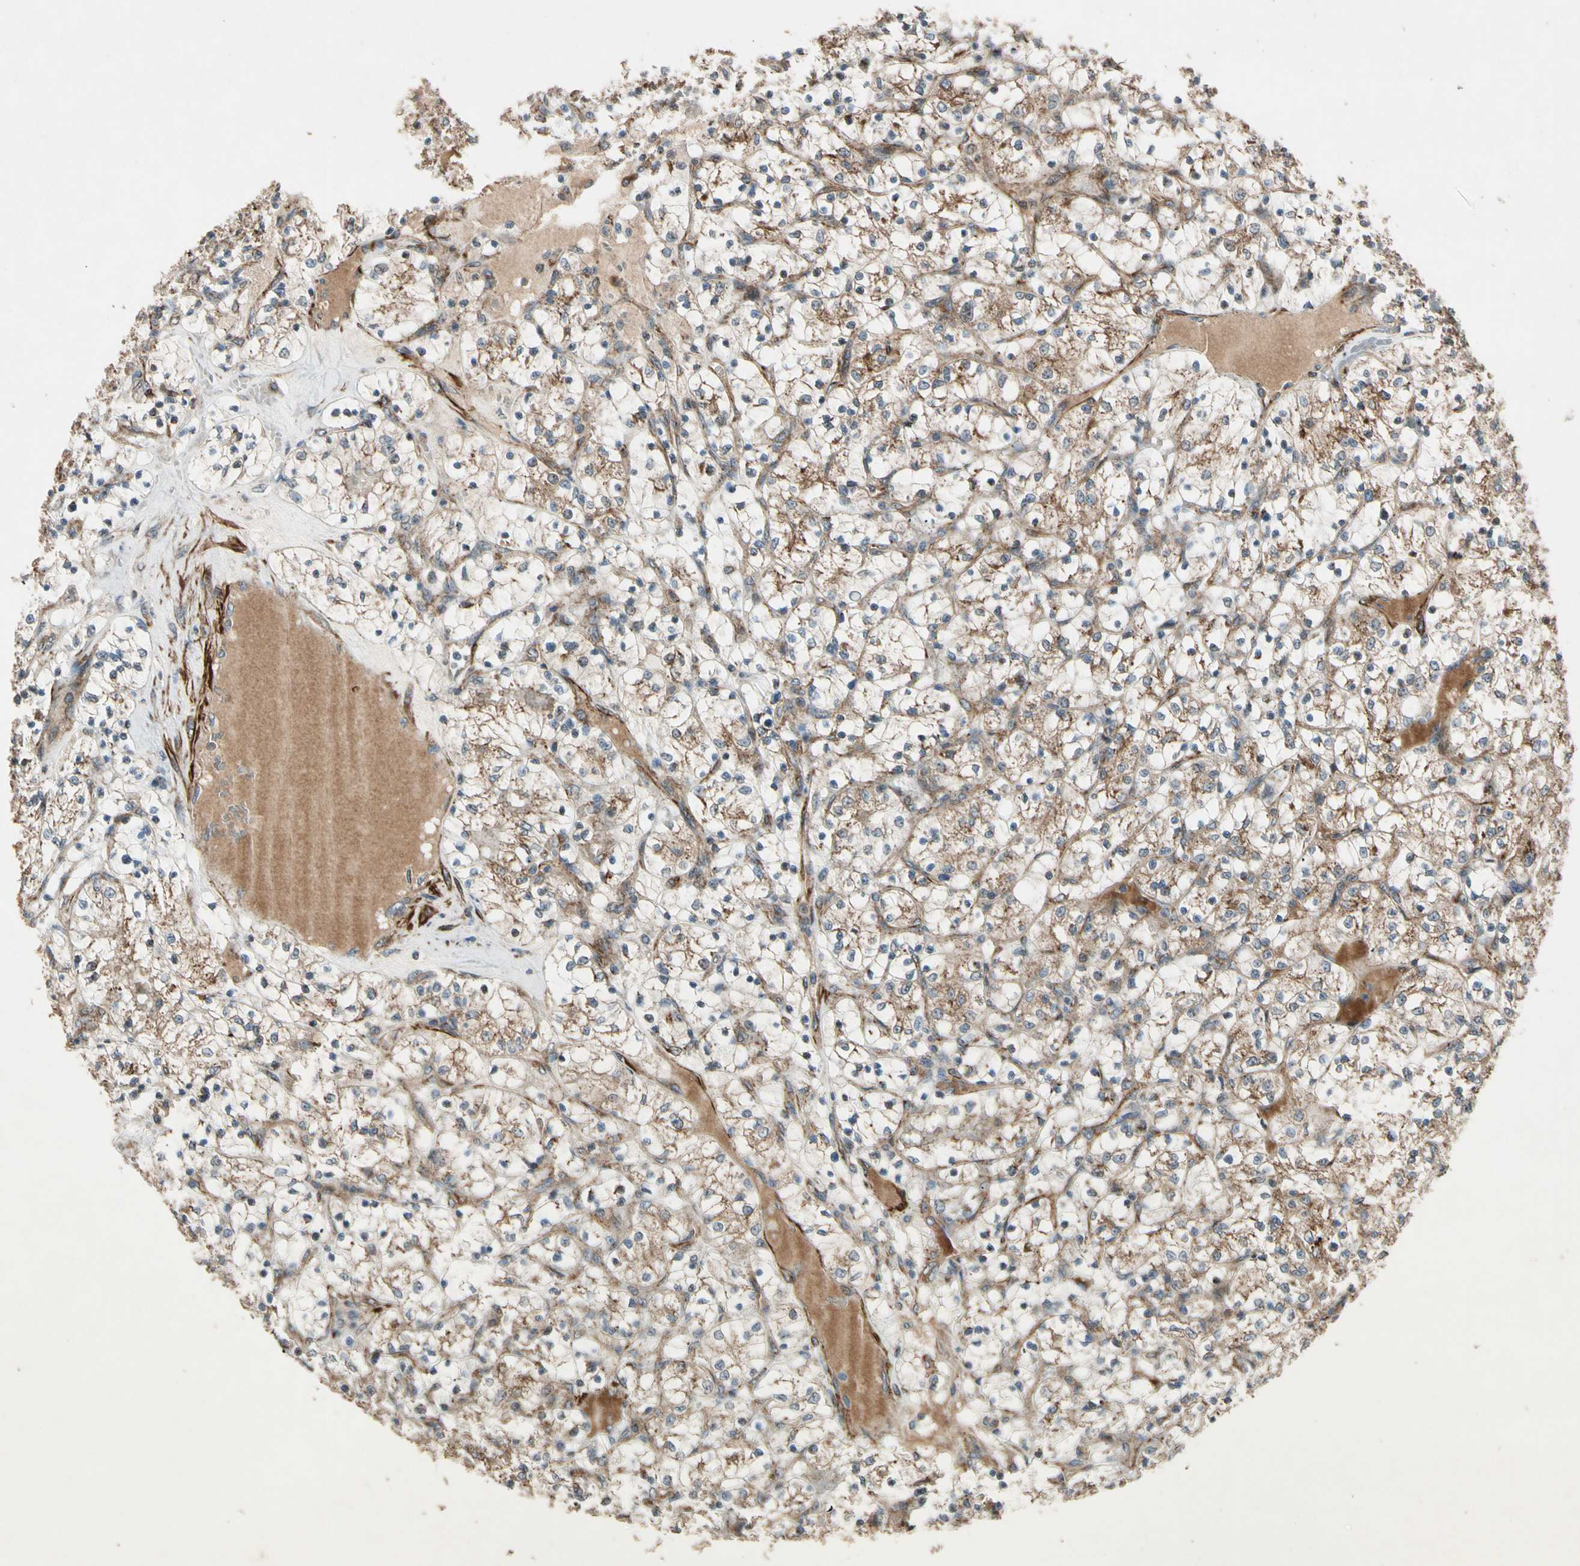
{"staining": {"intensity": "moderate", "quantity": "<25%", "location": "cytoplasmic/membranous"}, "tissue": "renal cancer", "cell_type": "Tumor cells", "image_type": "cancer", "snomed": [{"axis": "morphology", "description": "Adenocarcinoma, NOS"}, {"axis": "topography", "description": "Kidney"}], "caption": "DAB (3,3'-diaminobenzidine) immunohistochemical staining of human renal cancer (adenocarcinoma) exhibits moderate cytoplasmic/membranous protein staining in about <25% of tumor cells.", "gene": "GCK", "patient": {"sex": "female", "age": 69}}